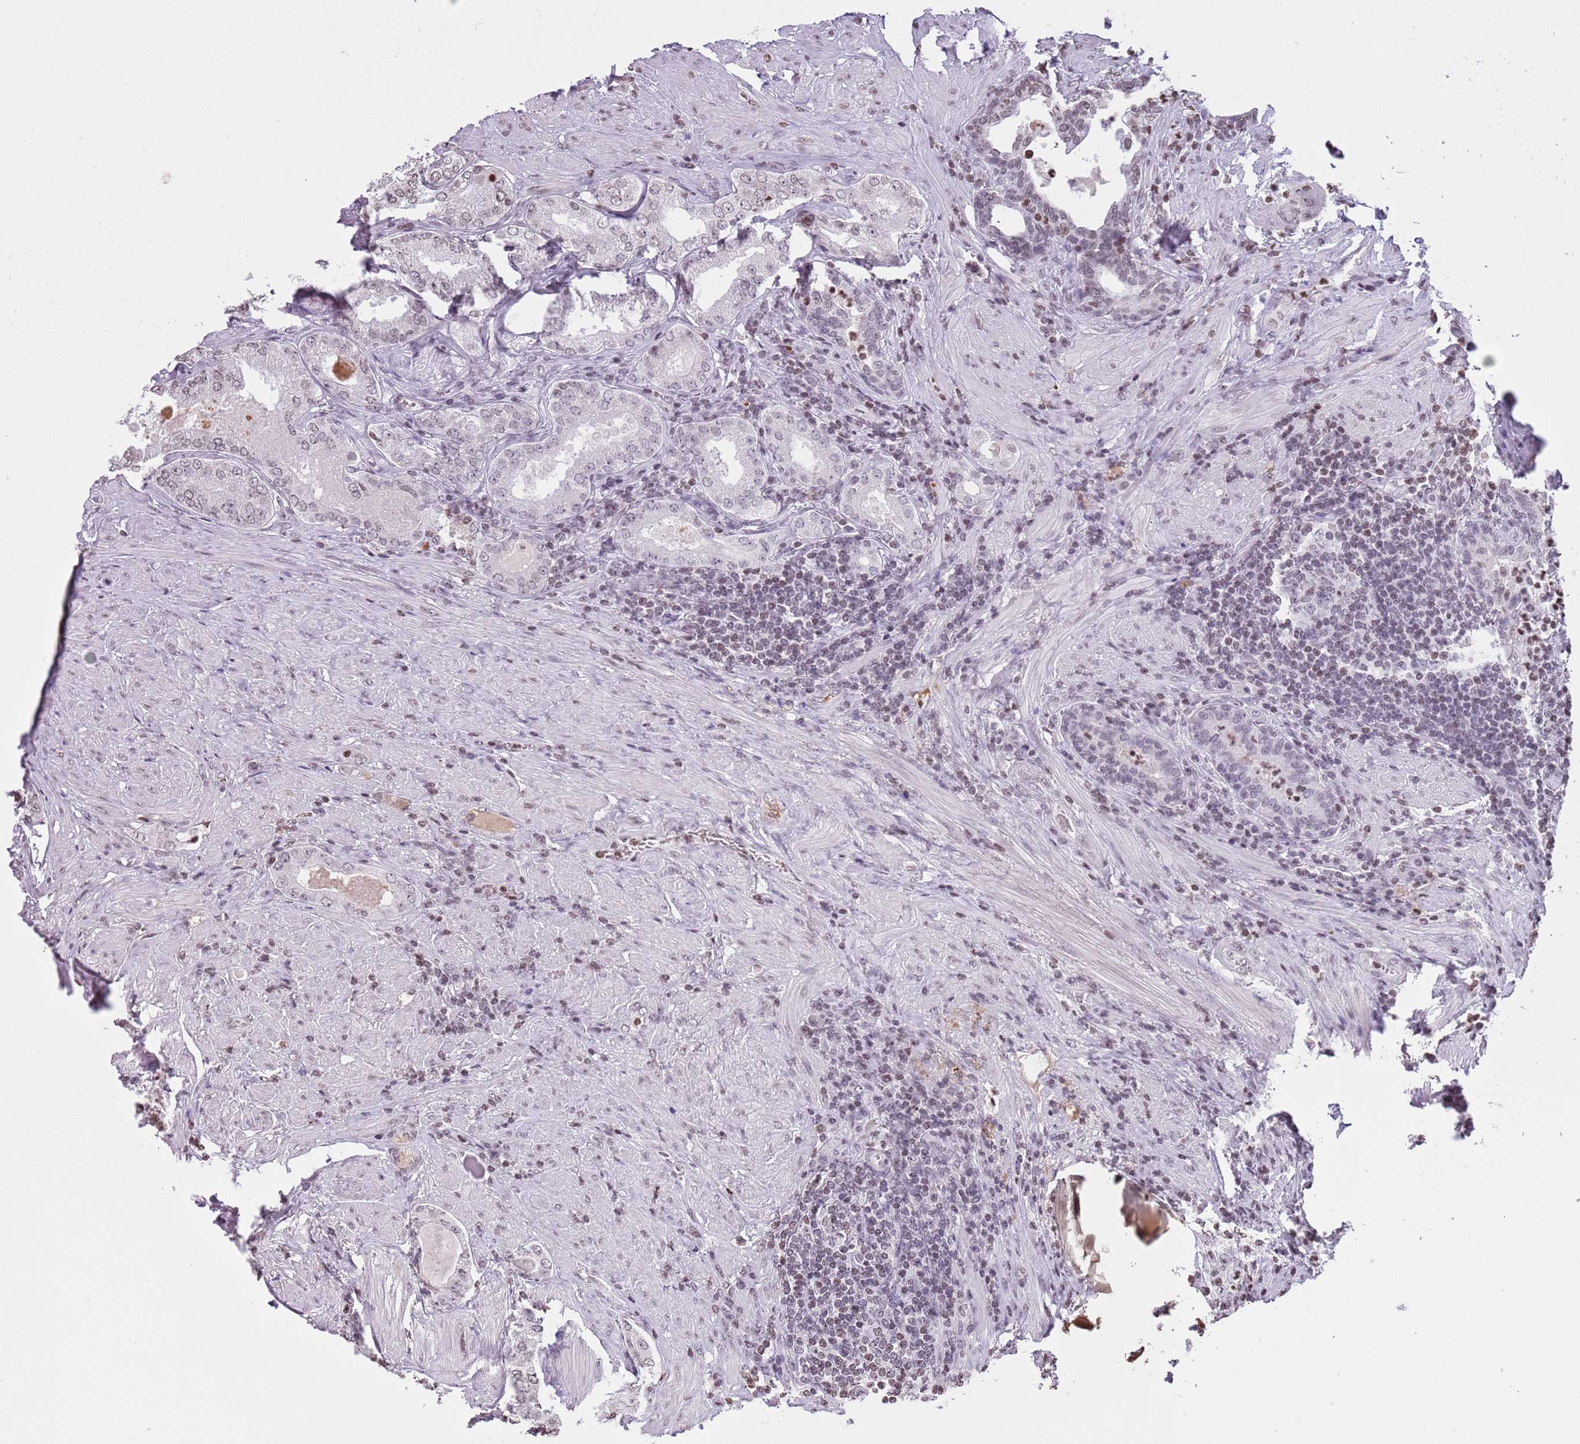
{"staining": {"intensity": "weak", "quantity": ">75%", "location": "nuclear"}, "tissue": "prostate cancer", "cell_type": "Tumor cells", "image_type": "cancer", "snomed": [{"axis": "morphology", "description": "Adenocarcinoma, Low grade"}, {"axis": "topography", "description": "Prostate"}], "caption": "Immunohistochemical staining of prostate cancer shows low levels of weak nuclear protein positivity in approximately >75% of tumor cells.", "gene": "KPNA3", "patient": {"sex": "male", "age": 68}}